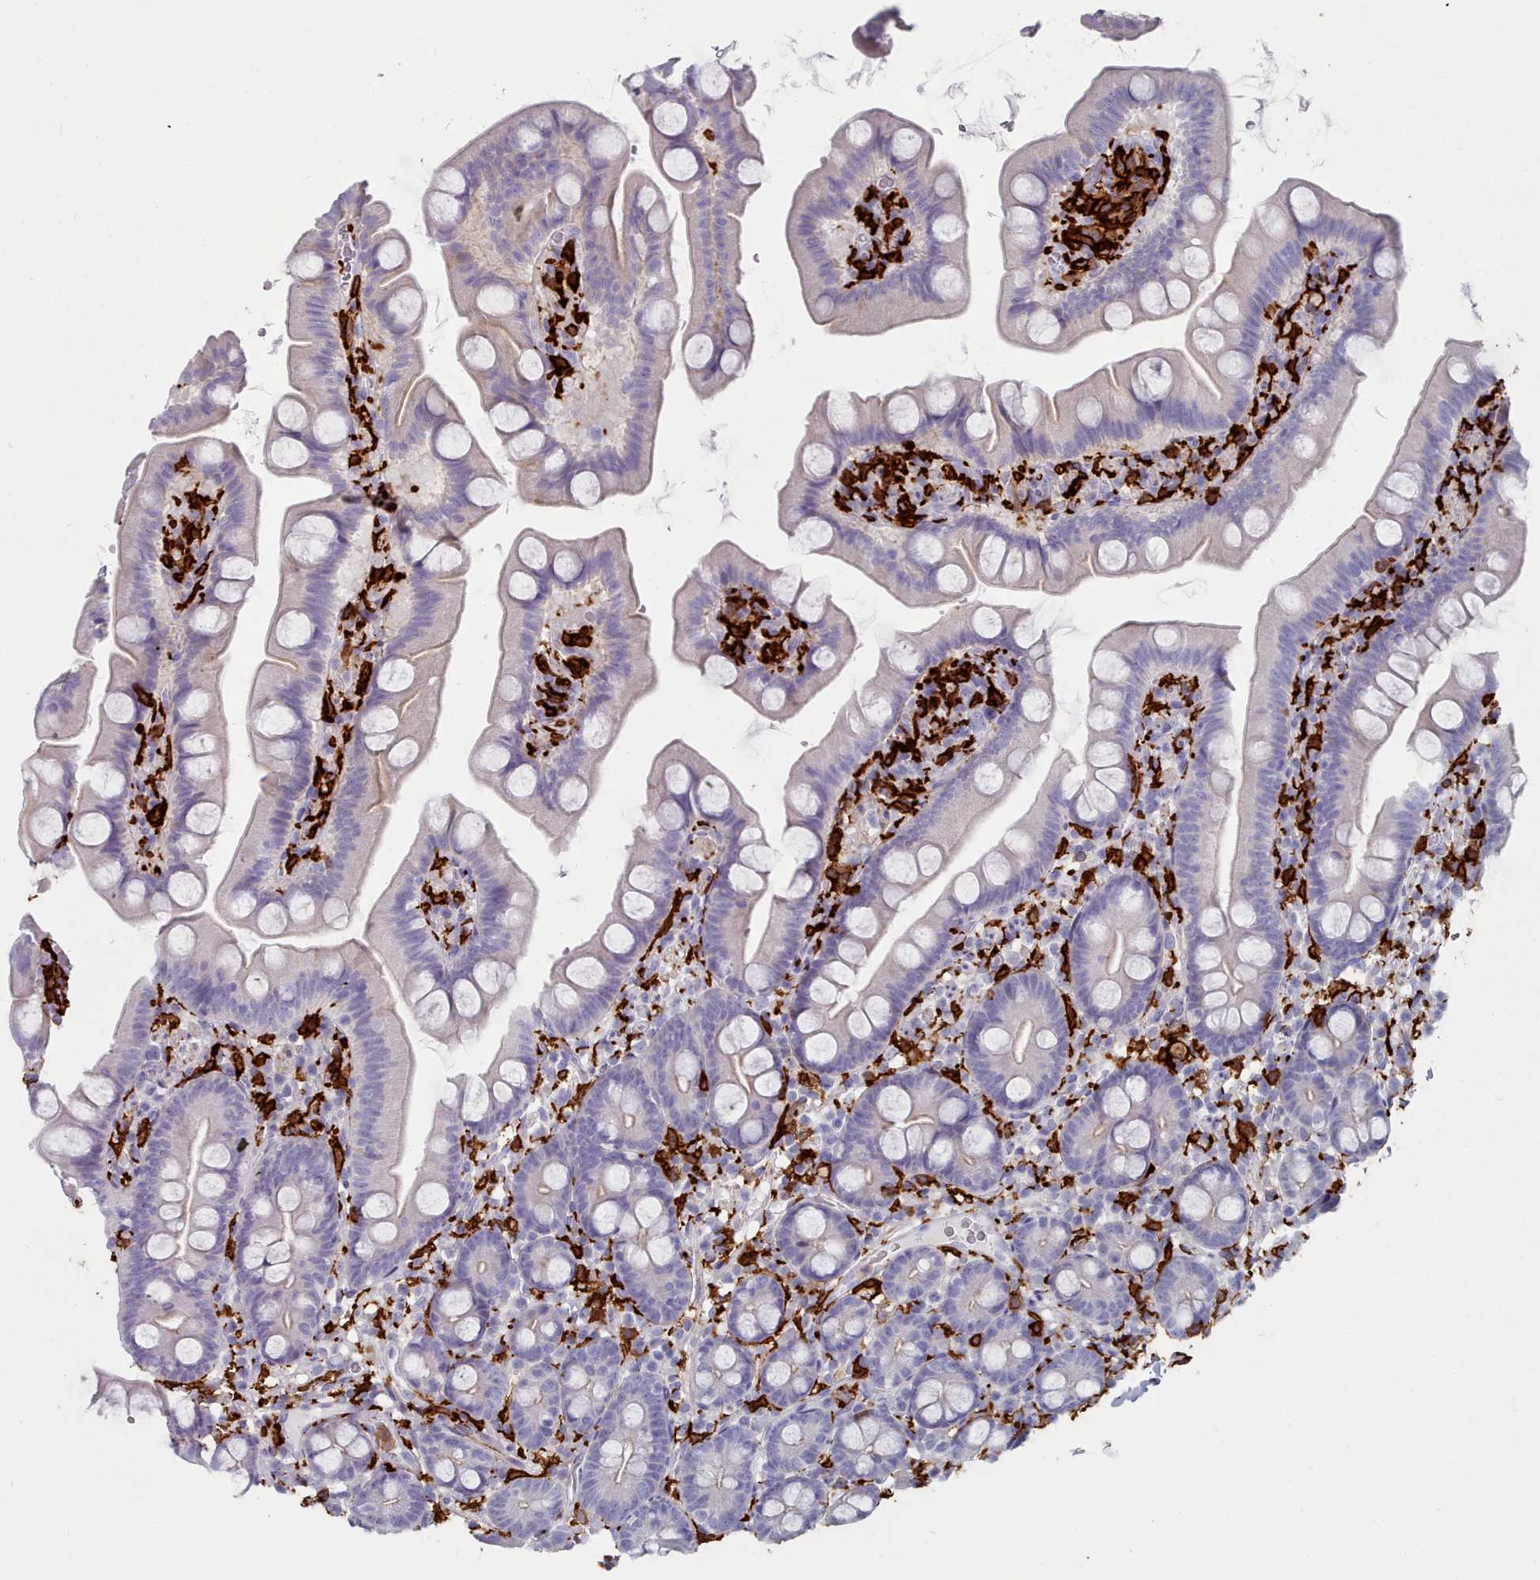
{"staining": {"intensity": "negative", "quantity": "none", "location": "none"}, "tissue": "small intestine", "cell_type": "Glandular cells", "image_type": "normal", "snomed": [{"axis": "morphology", "description": "Normal tissue, NOS"}, {"axis": "topography", "description": "Small intestine"}], "caption": "Immunohistochemistry (IHC) micrograph of normal small intestine: human small intestine stained with DAB (3,3'-diaminobenzidine) demonstrates no significant protein staining in glandular cells.", "gene": "AIF1", "patient": {"sex": "female", "age": 68}}